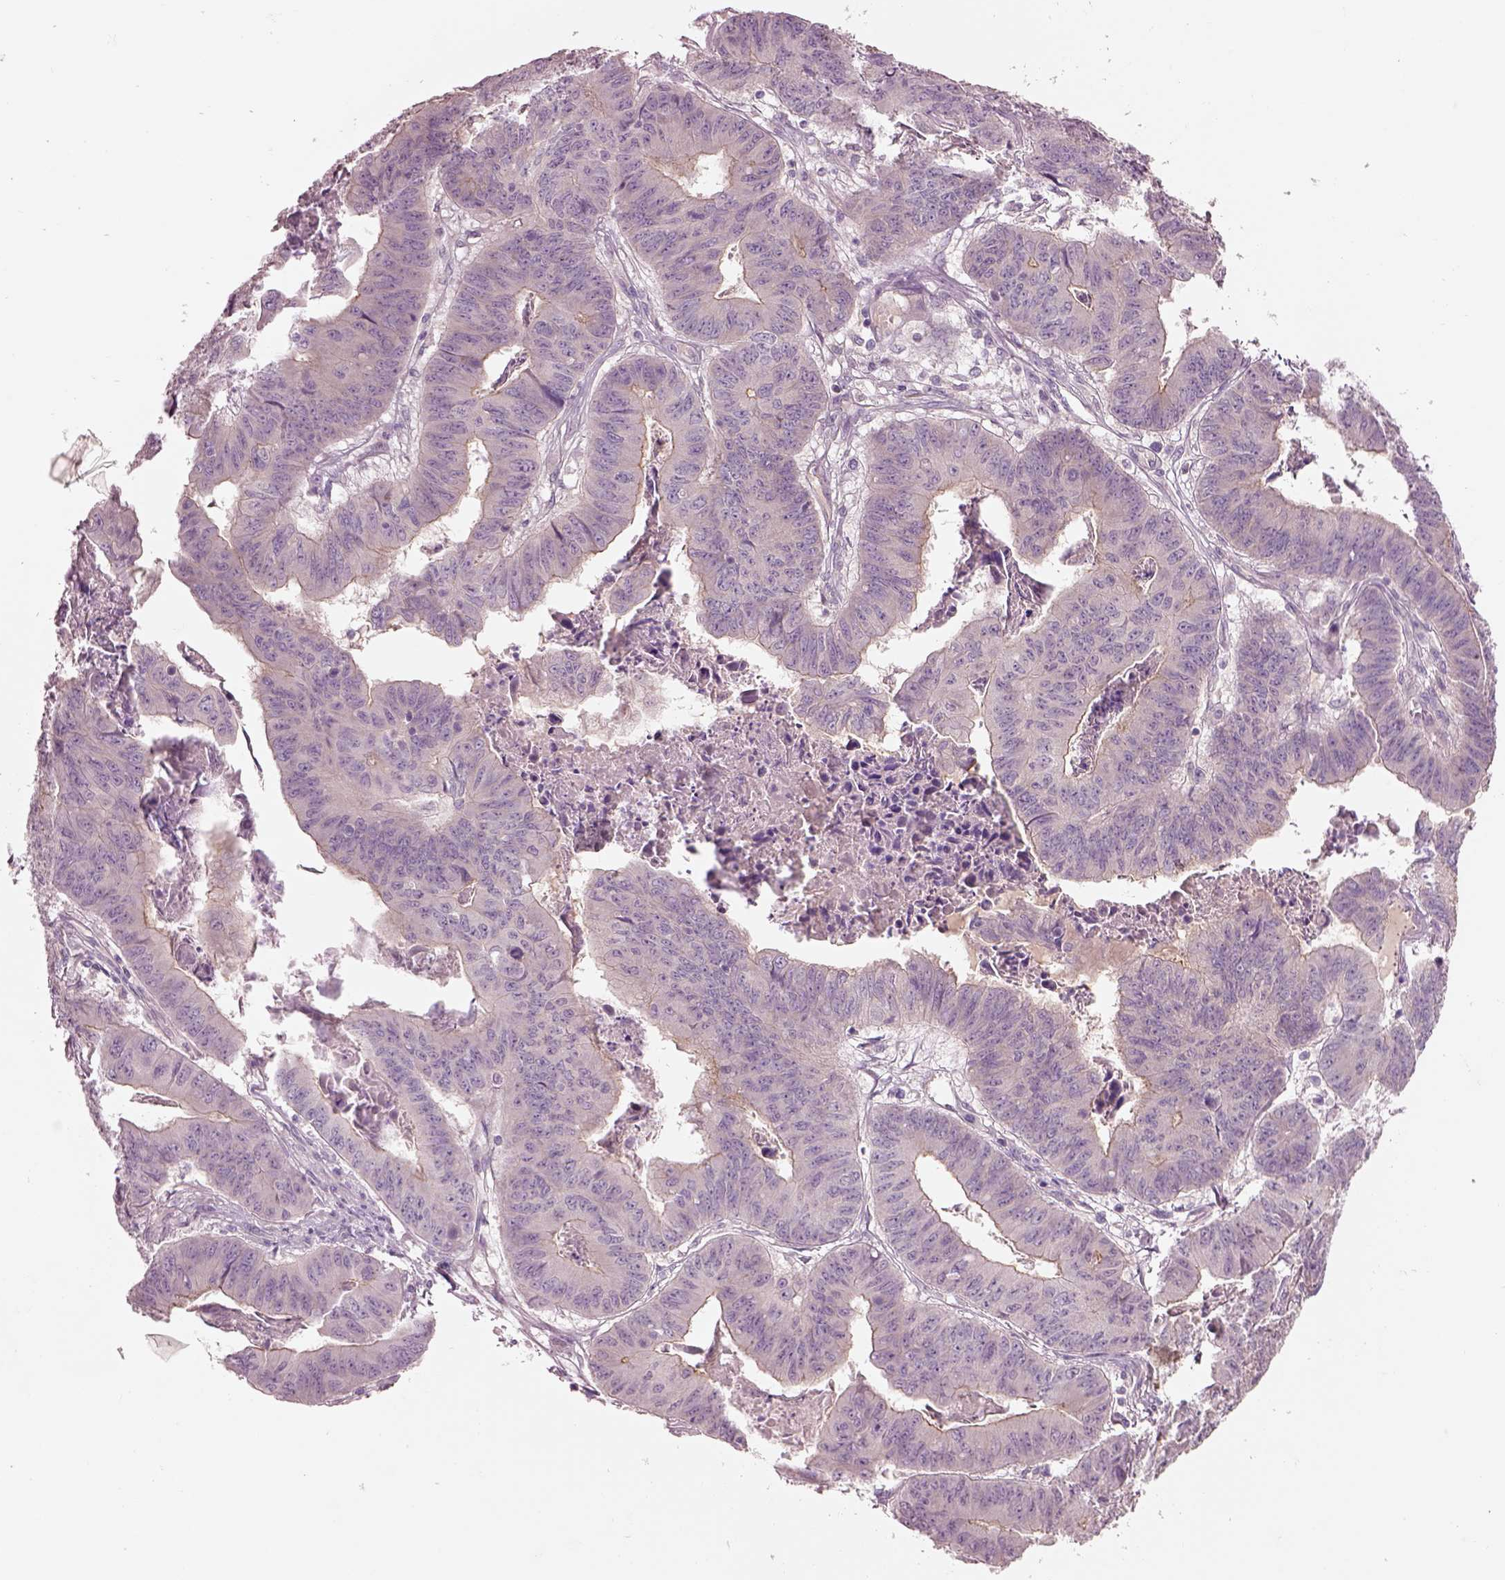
{"staining": {"intensity": "negative", "quantity": "none", "location": "none"}, "tissue": "stomach cancer", "cell_type": "Tumor cells", "image_type": "cancer", "snomed": [{"axis": "morphology", "description": "Adenocarcinoma, NOS"}, {"axis": "topography", "description": "Stomach, lower"}], "caption": "The image shows no staining of tumor cells in stomach adenocarcinoma. (DAB (3,3'-diaminobenzidine) IHC visualized using brightfield microscopy, high magnification).", "gene": "DUOXA2", "patient": {"sex": "male", "age": 77}}